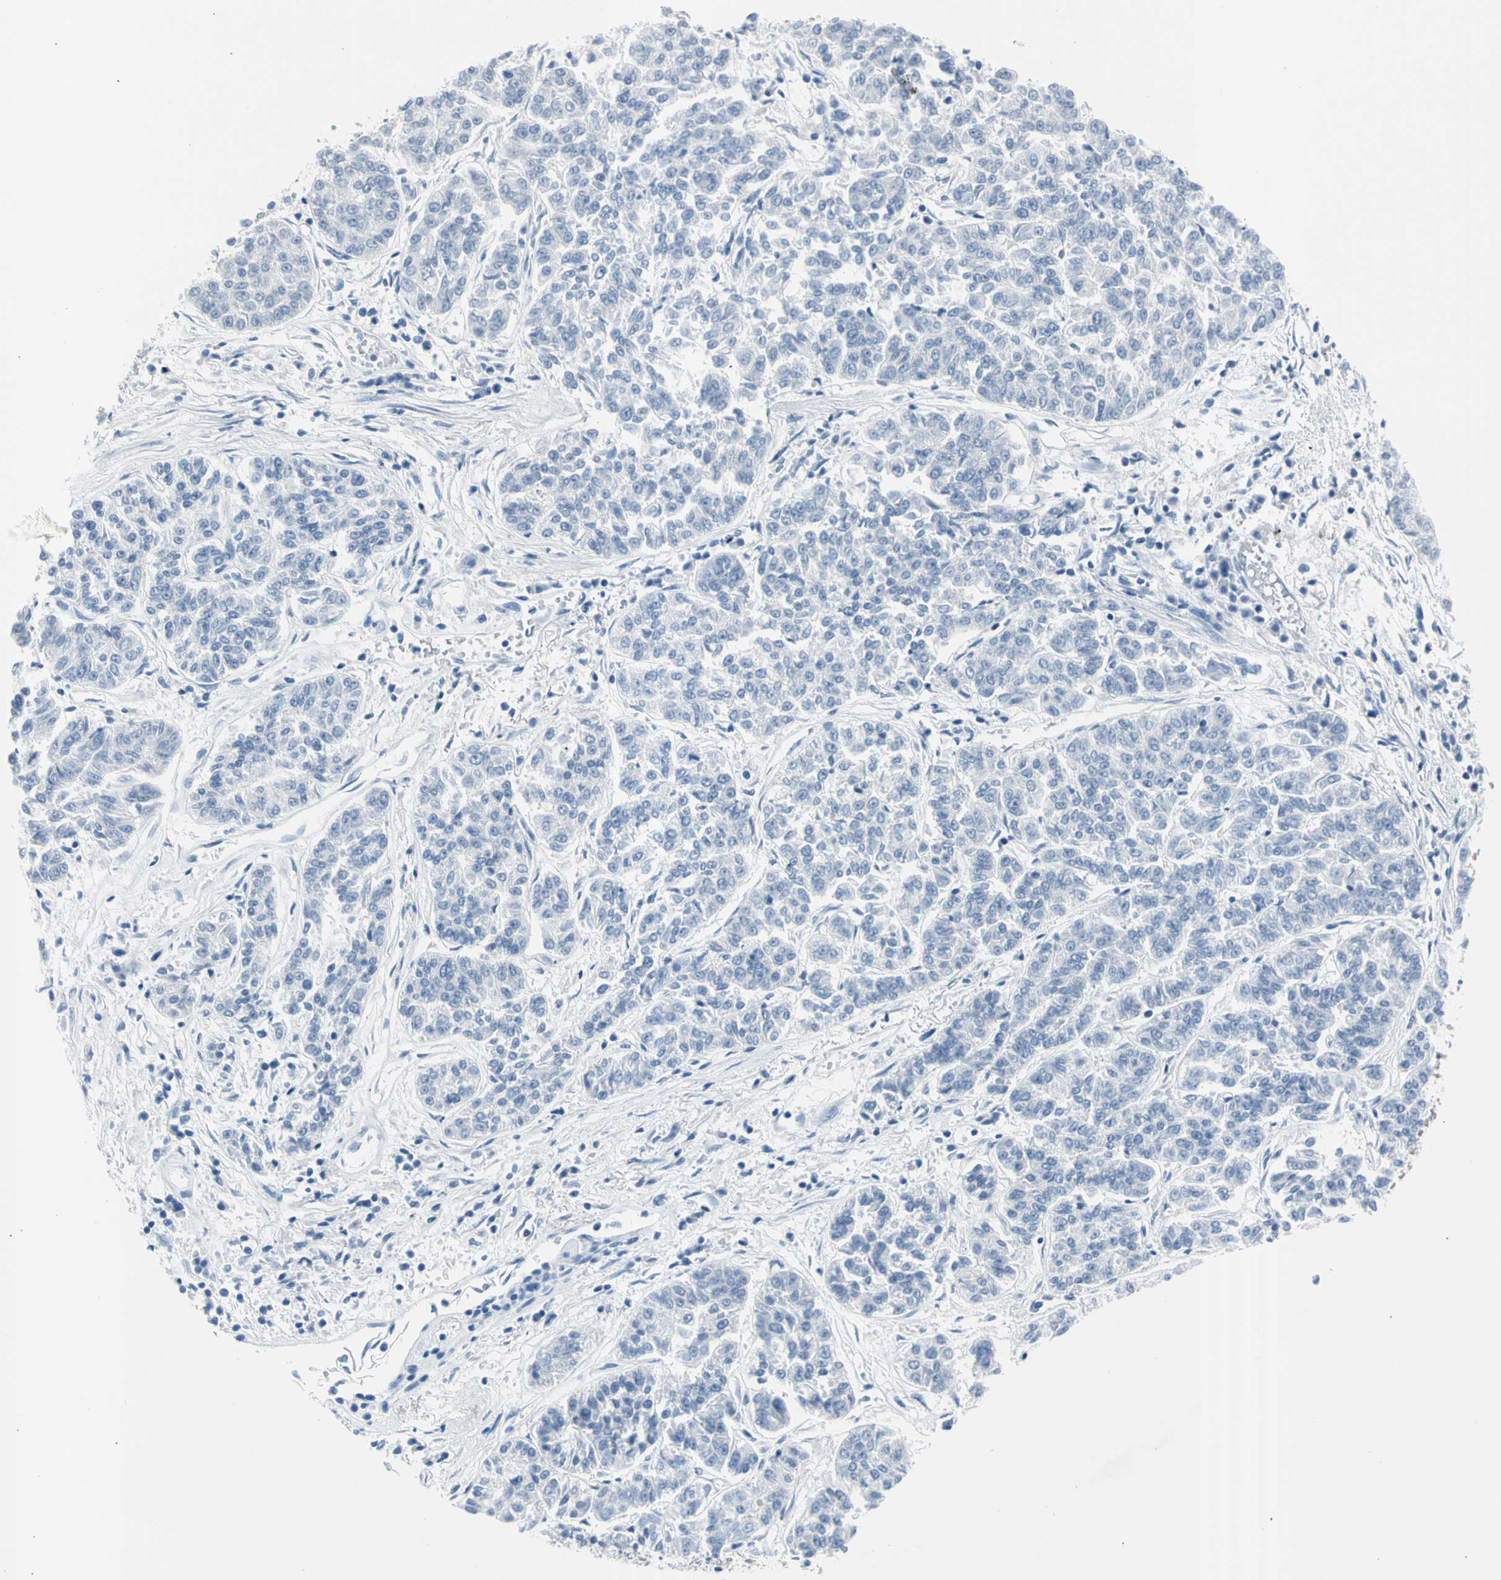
{"staining": {"intensity": "negative", "quantity": "none", "location": "none"}, "tissue": "lung cancer", "cell_type": "Tumor cells", "image_type": "cancer", "snomed": [{"axis": "morphology", "description": "Adenocarcinoma, NOS"}, {"axis": "topography", "description": "Lung"}], "caption": "This micrograph is of lung cancer (adenocarcinoma) stained with immunohistochemistry (IHC) to label a protein in brown with the nuclei are counter-stained blue. There is no expression in tumor cells.", "gene": "TPO", "patient": {"sex": "male", "age": 84}}